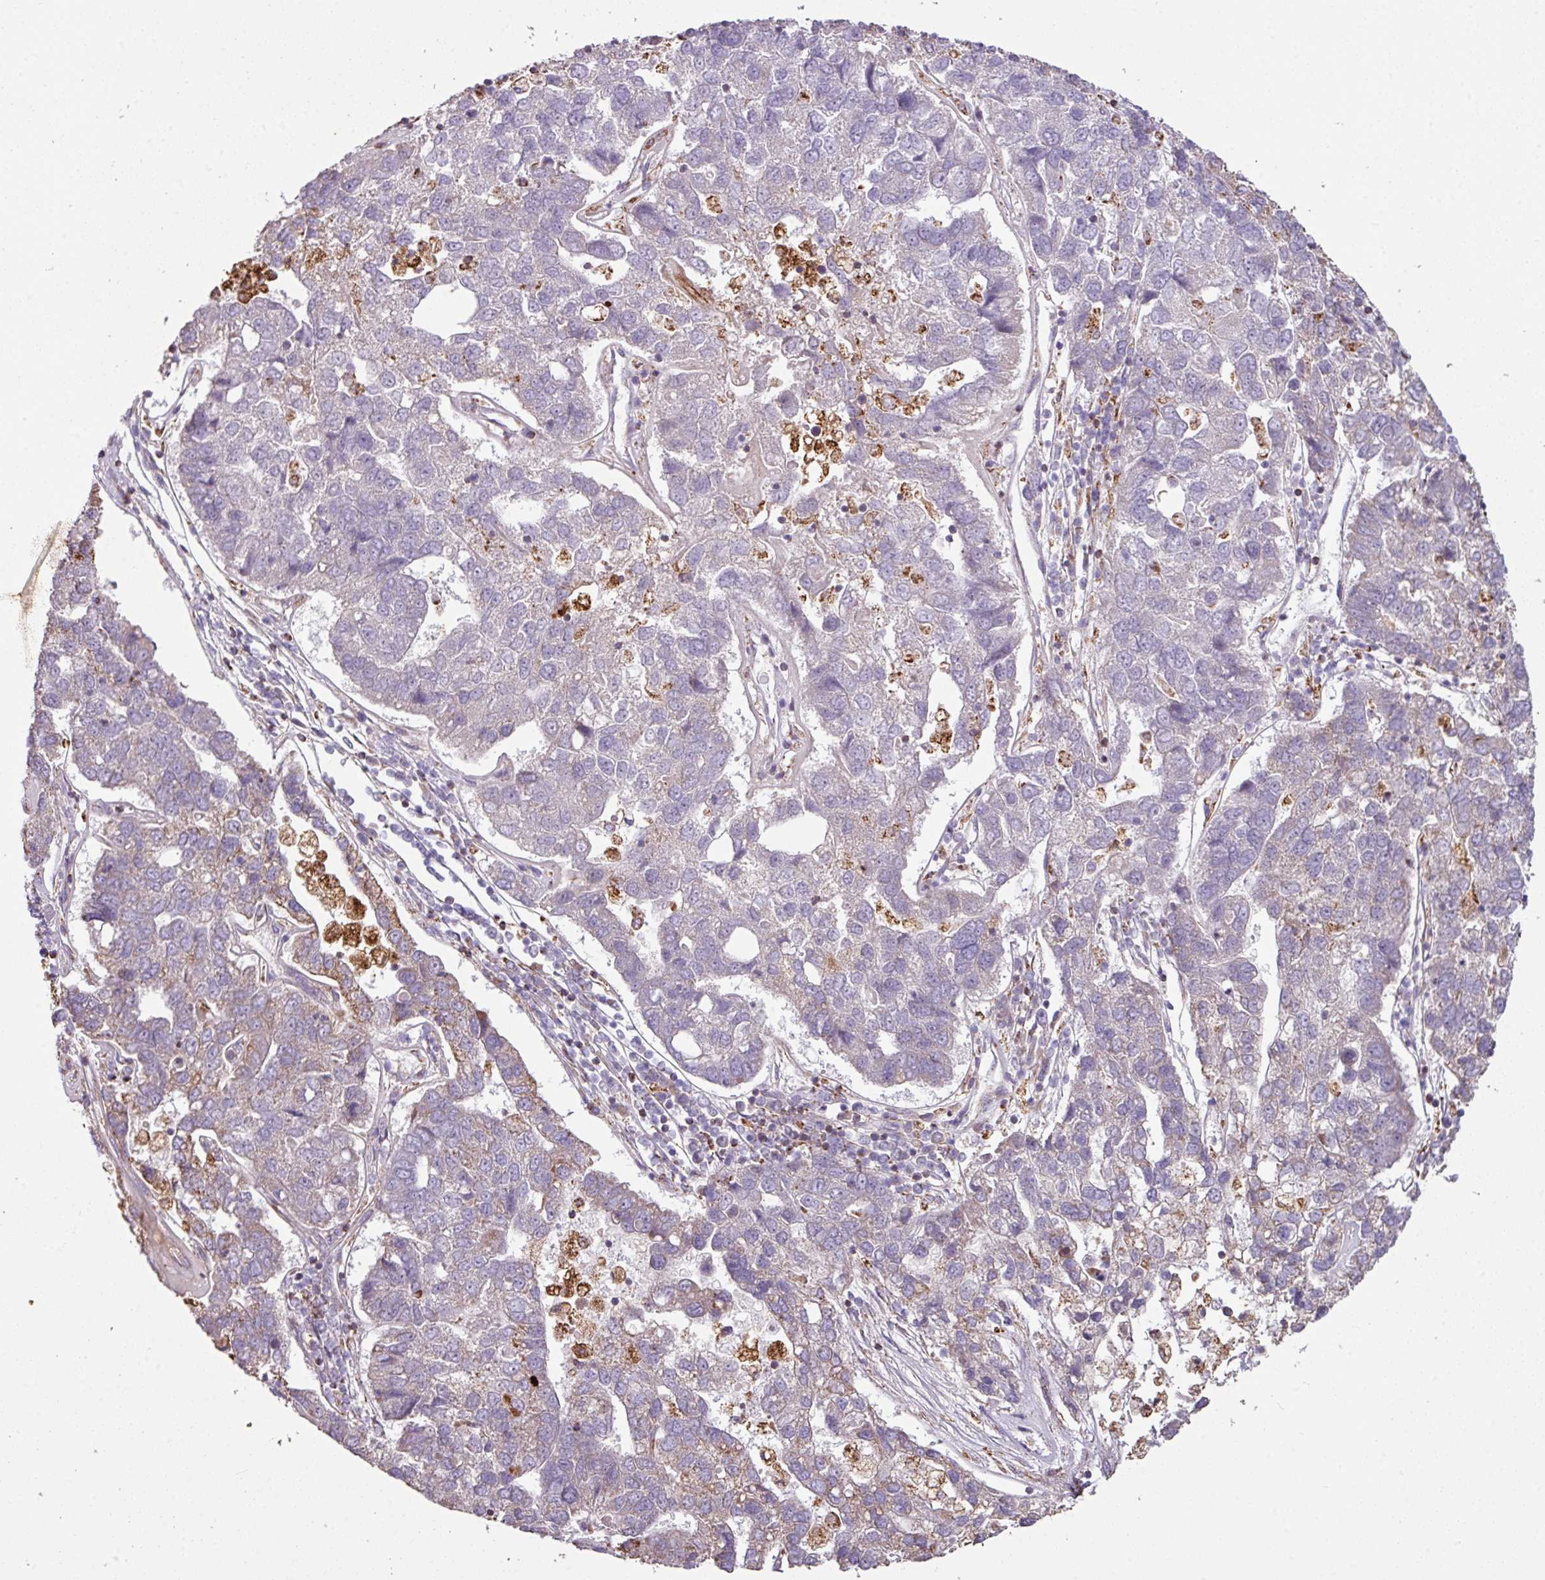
{"staining": {"intensity": "negative", "quantity": "none", "location": "none"}, "tissue": "pancreatic cancer", "cell_type": "Tumor cells", "image_type": "cancer", "snomed": [{"axis": "morphology", "description": "Adenocarcinoma, NOS"}, {"axis": "topography", "description": "Pancreas"}], "caption": "An IHC photomicrograph of pancreatic adenocarcinoma is shown. There is no staining in tumor cells of pancreatic adenocarcinoma. (Brightfield microscopy of DAB (3,3'-diaminobenzidine) immunohistochemistry at high magnification).", "gene": "SQOR", "patient": {"sex": "female", "age": 61}}